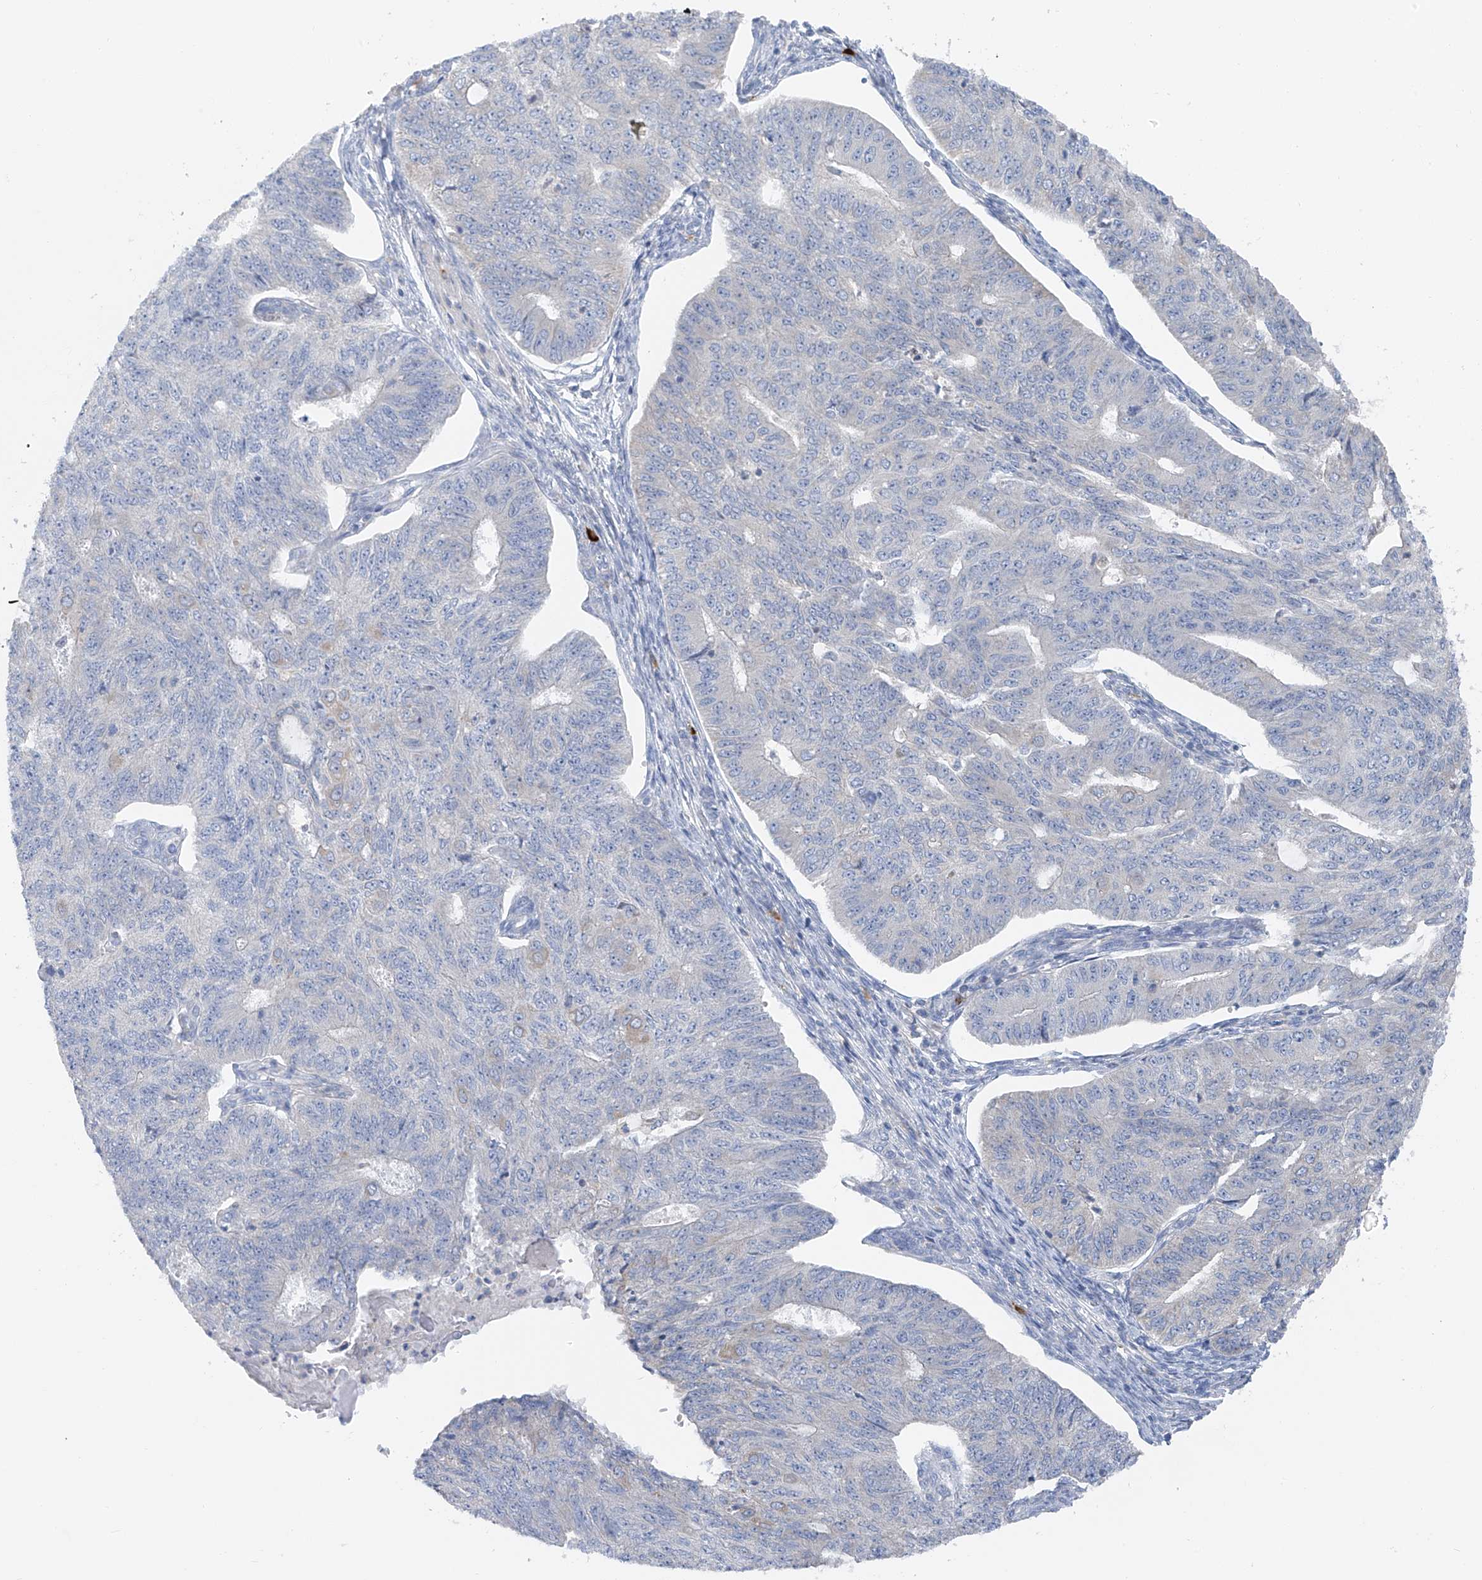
{"staining": {"intensity": "negative", "quantity": "none", "location": "none"}, "tissue": "endometrial cancer", "cell_type": "Tumor cells", "image_type": "cancer", "snomed": [{"axis": "morphology", "description": "Adenocarcinoma, NOS"}, {"axis": "topography", "description": "Endometrium"}], "caption": "There is no significant staining in tumor cells of endometrial cancer.", "gene": "POMGNT2", "patient": {"sex": "female", "age": 32}}